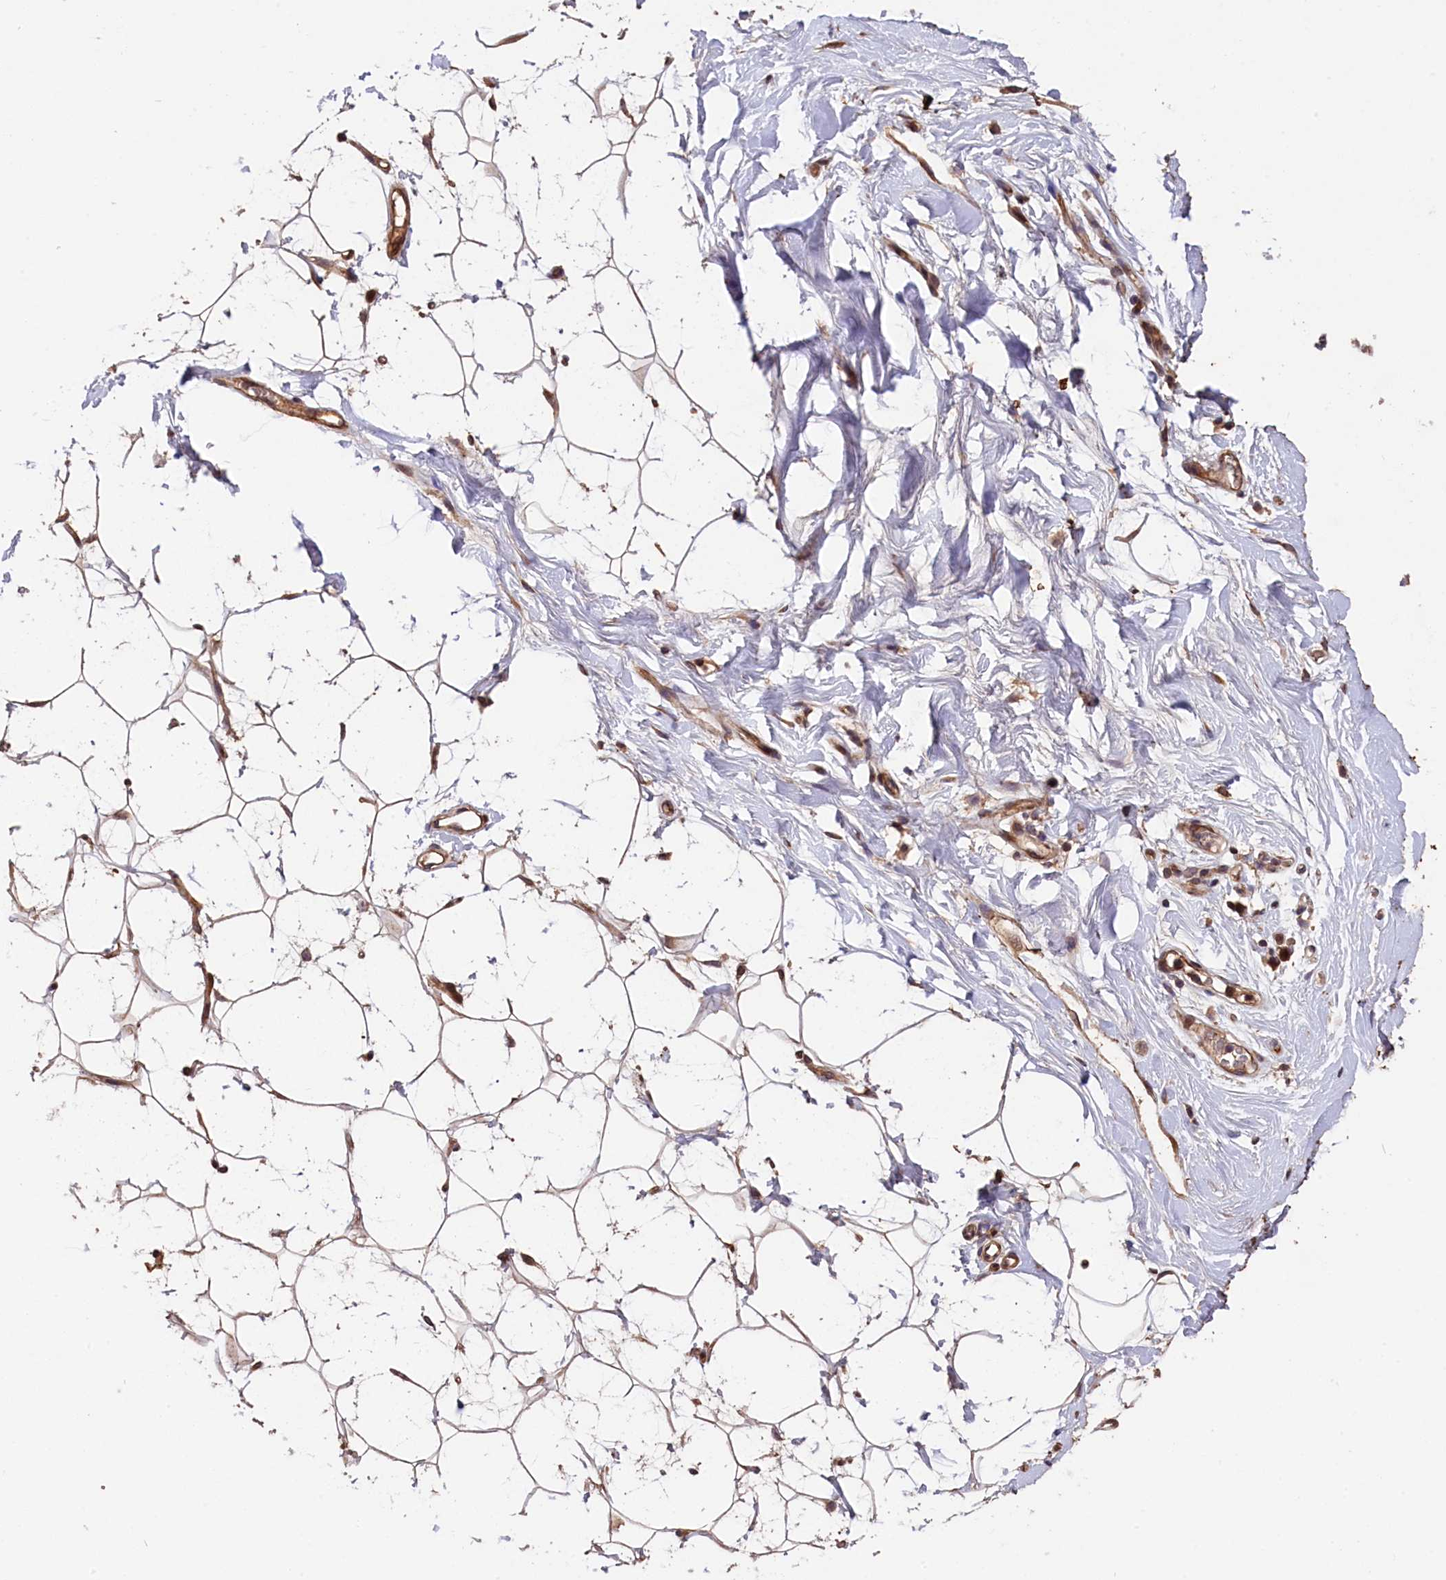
{"staining": {"intensity": "moderate", "quantity": ">75%", "location": "cytoplasmic/membranous"}, "tissue": "adipose tissue", "cell_type": "Adipocytes", "image_type": "normal", "snomed": [{"axis": "morphology", "description": "Normal tissue, NOS"}, {"axis": "topography", "description": "Breast"}], "caption": "This micrograph shows IHC staining of benign adipose tissue, with medium moderate cytoplasmic/membranous positivity in approximately >75% of adipocytes.", "gene": "DNAJB9", "patient": {"sex": "female", "age": 26}}